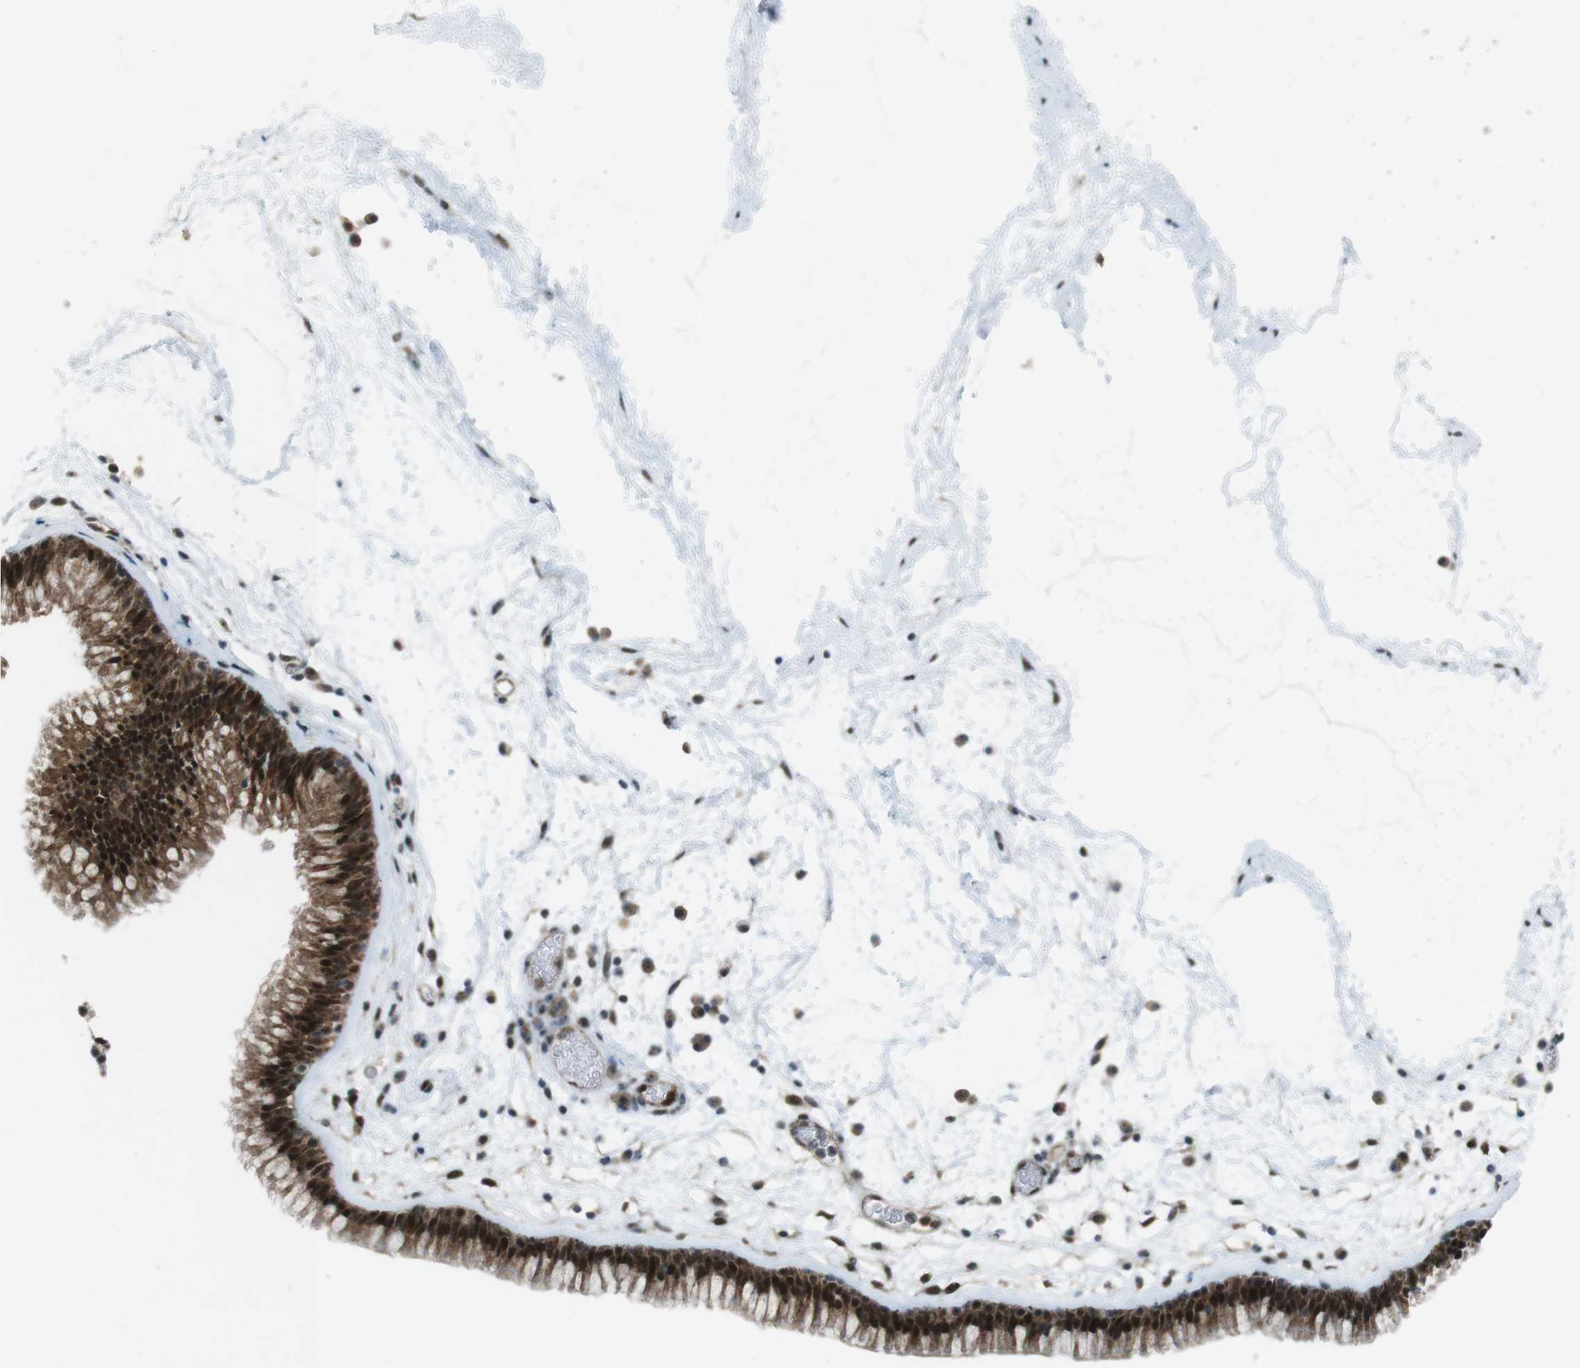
{"staining": {"intensity": "strong", "quantity": ">75%", "location": "cytoplasmic/membranous,nuclear"}, "tissue": "nasopharynx", "cell_type": "Respiratory epithelial cells", "image_type": "normal", "snomed": [{"axis": "morphology", "description": "Normal tissue, NOS"}, {"axis": "morphology", "description": "Inflammation, NOS"}, {"axis": "topography", "description": "Nasopharynx"}], "caption": "Strong cytoplasmic/membranous,nuclear positivity for a protein is seen in approximately >75% of respiratory epithelial cells of normal nasopharynx using IHC.", "gene": "CSNK1D", "patient": {"sex": "male", "age": 48}}